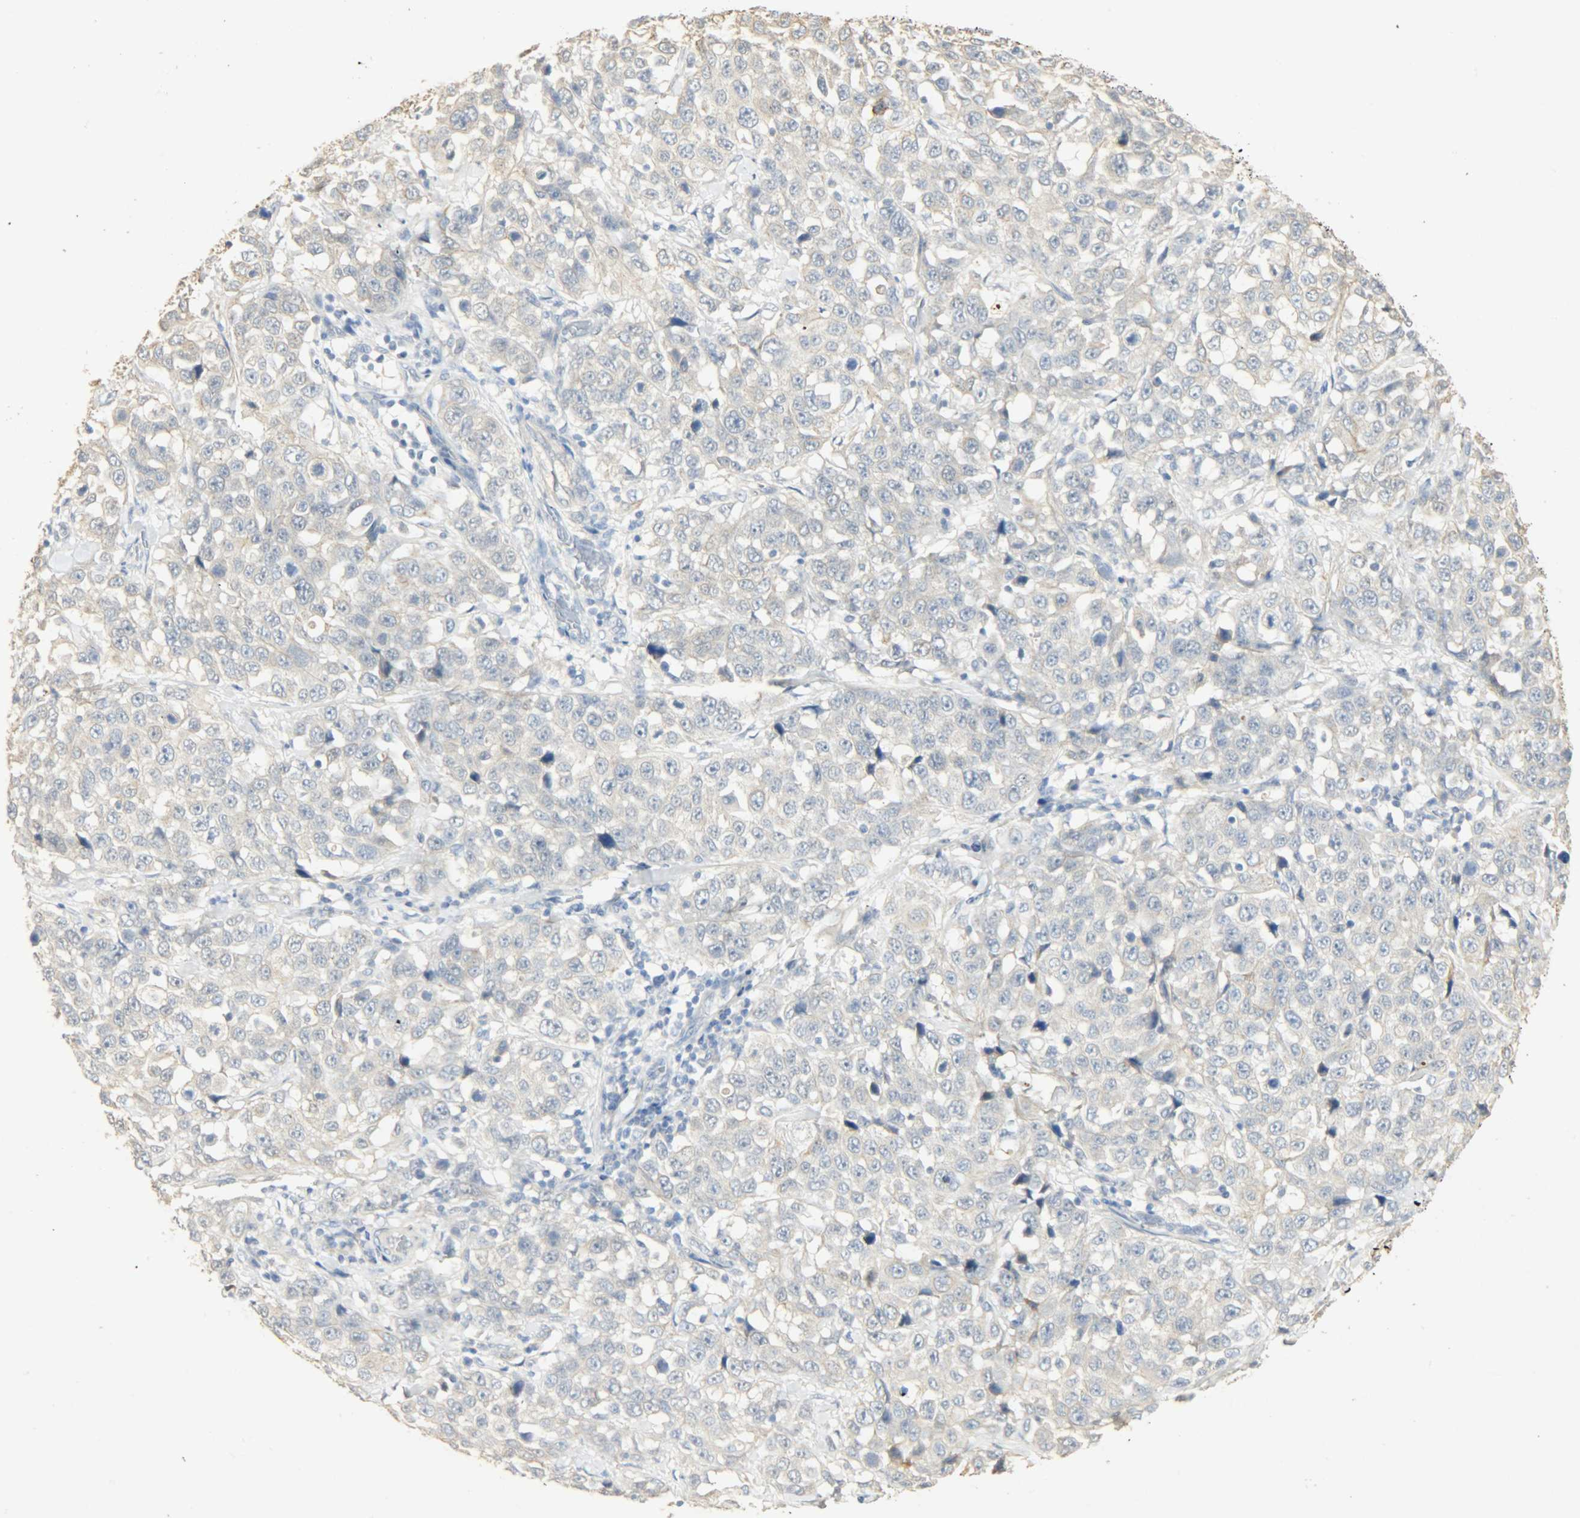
{"staining": {"intensity": "moderate", "quantity": ">75%", "location": "cytoplasmic/membranous,nuclear"}, "tissue": "stomach cancer", "cell_type": "Tumor cells", "image_type": "cancer", "snomed": [{"axis": "morphology", "description": "Normal tissue, NOS"}, {"axis": "morphology", "description": "Adenocarcinoma, NOS"}, {"axis": "topography", "description": "Stomach"}], "caption": "Tumor cells reveal medium levels of moderate cytoplasmic/membranous and nuclear positivity in about >75% of cells in stomach cancer.", "gene": "USP13", "patient": {"sex": "male", "age": 48}}